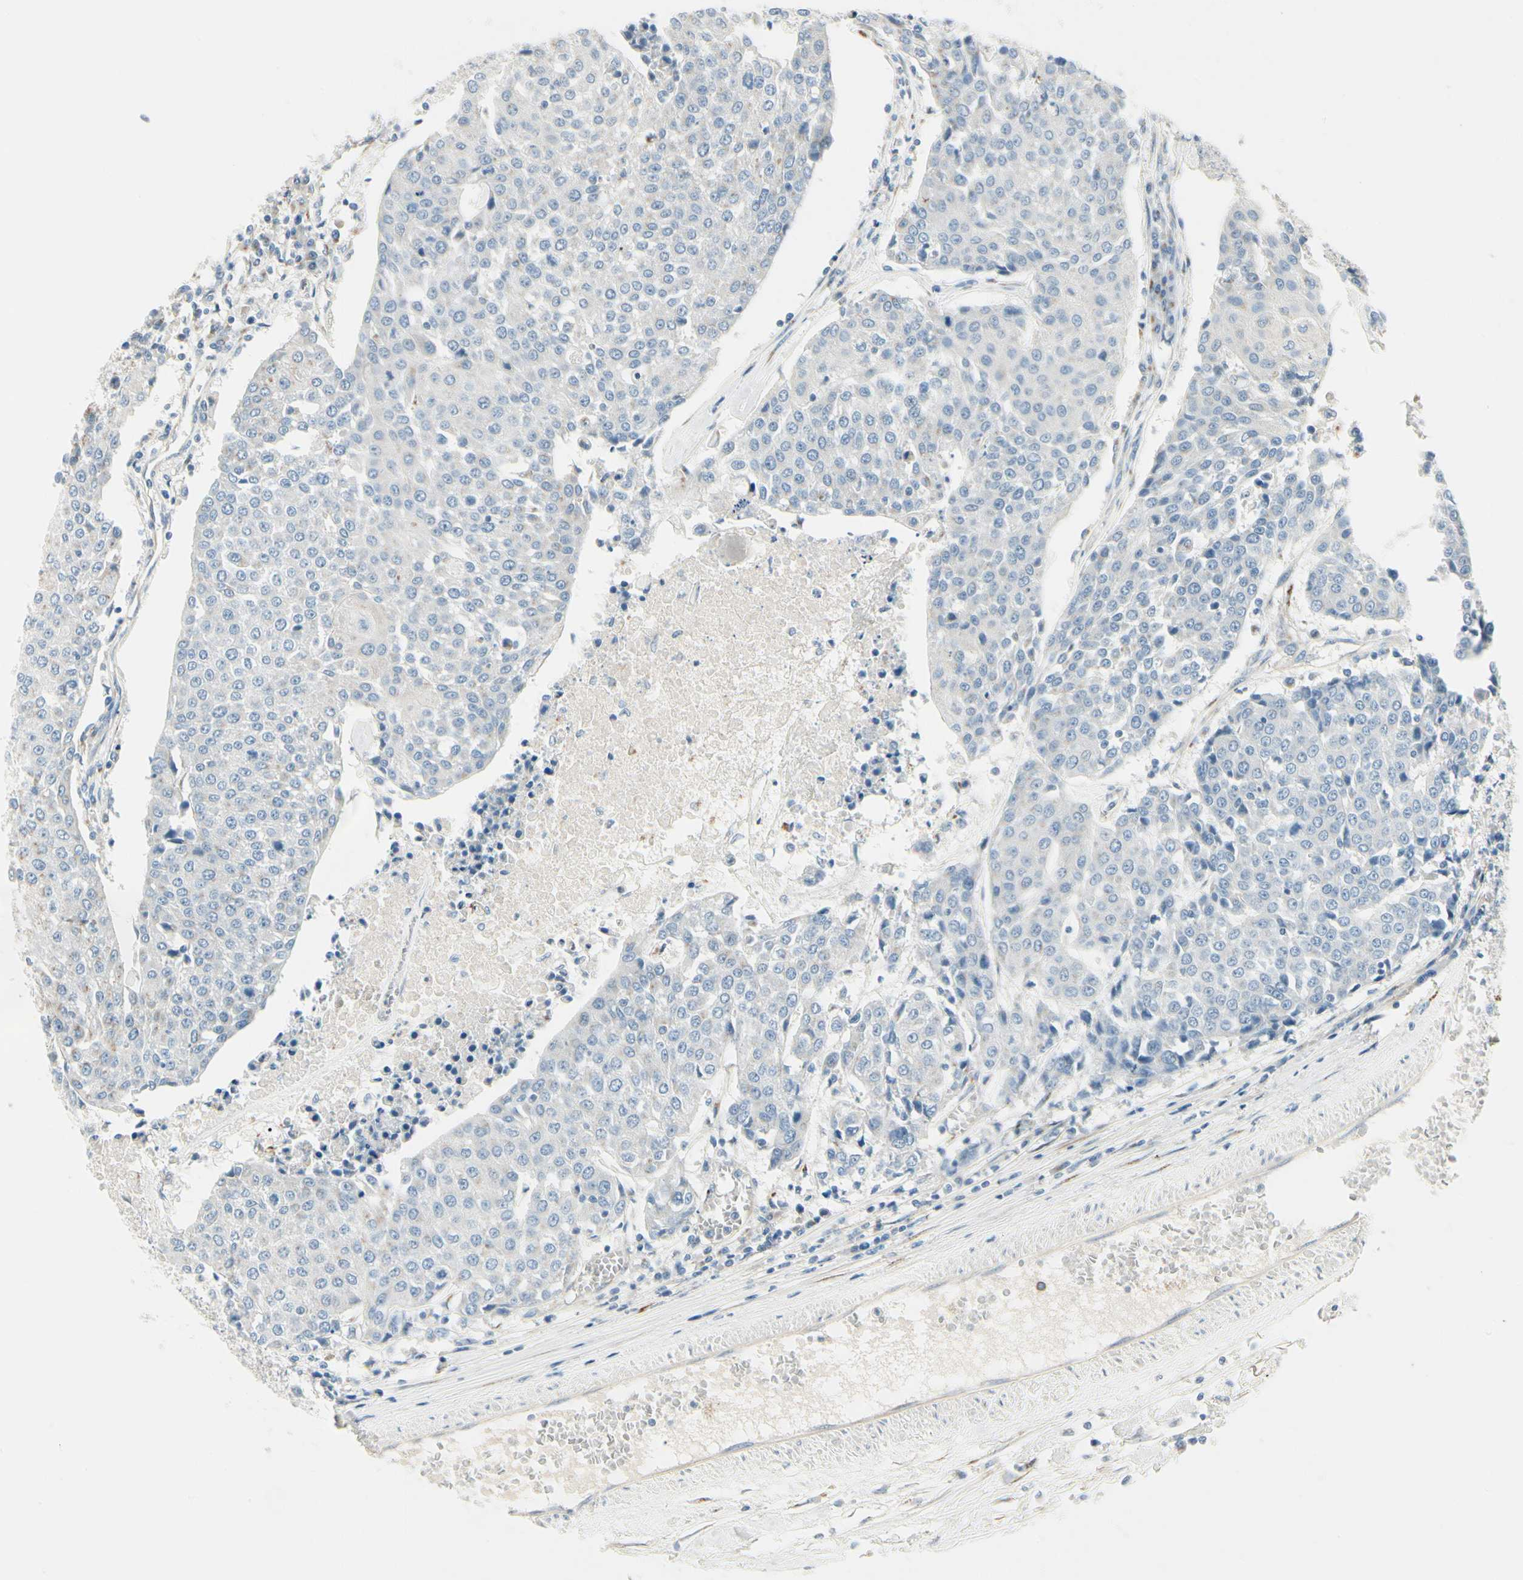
{"staining": {"intensity": "negative", "quantity": "none", "location": "none"}, "tissue": "urothelial cancer", "cell_type": "Tumor cells", "image_type": "cancer", "snomed": [{"axis": "morphology", "description": "Urothelial carcinoma, High grade"}, {"axis": "topography", "description": "Urinary bladder"}], "caption": "Immunohistochemistry histopathology image of neoplastic tissue: human high-grade urothelial carcinoma stained with DAB reveals no significant protein positivity in tumor cells. (Immunohistochemistry (ihc), brightfield microscopy, high magnification).", "gene": "ABCA3", "patient": {"sex": "female", "age": 85}}